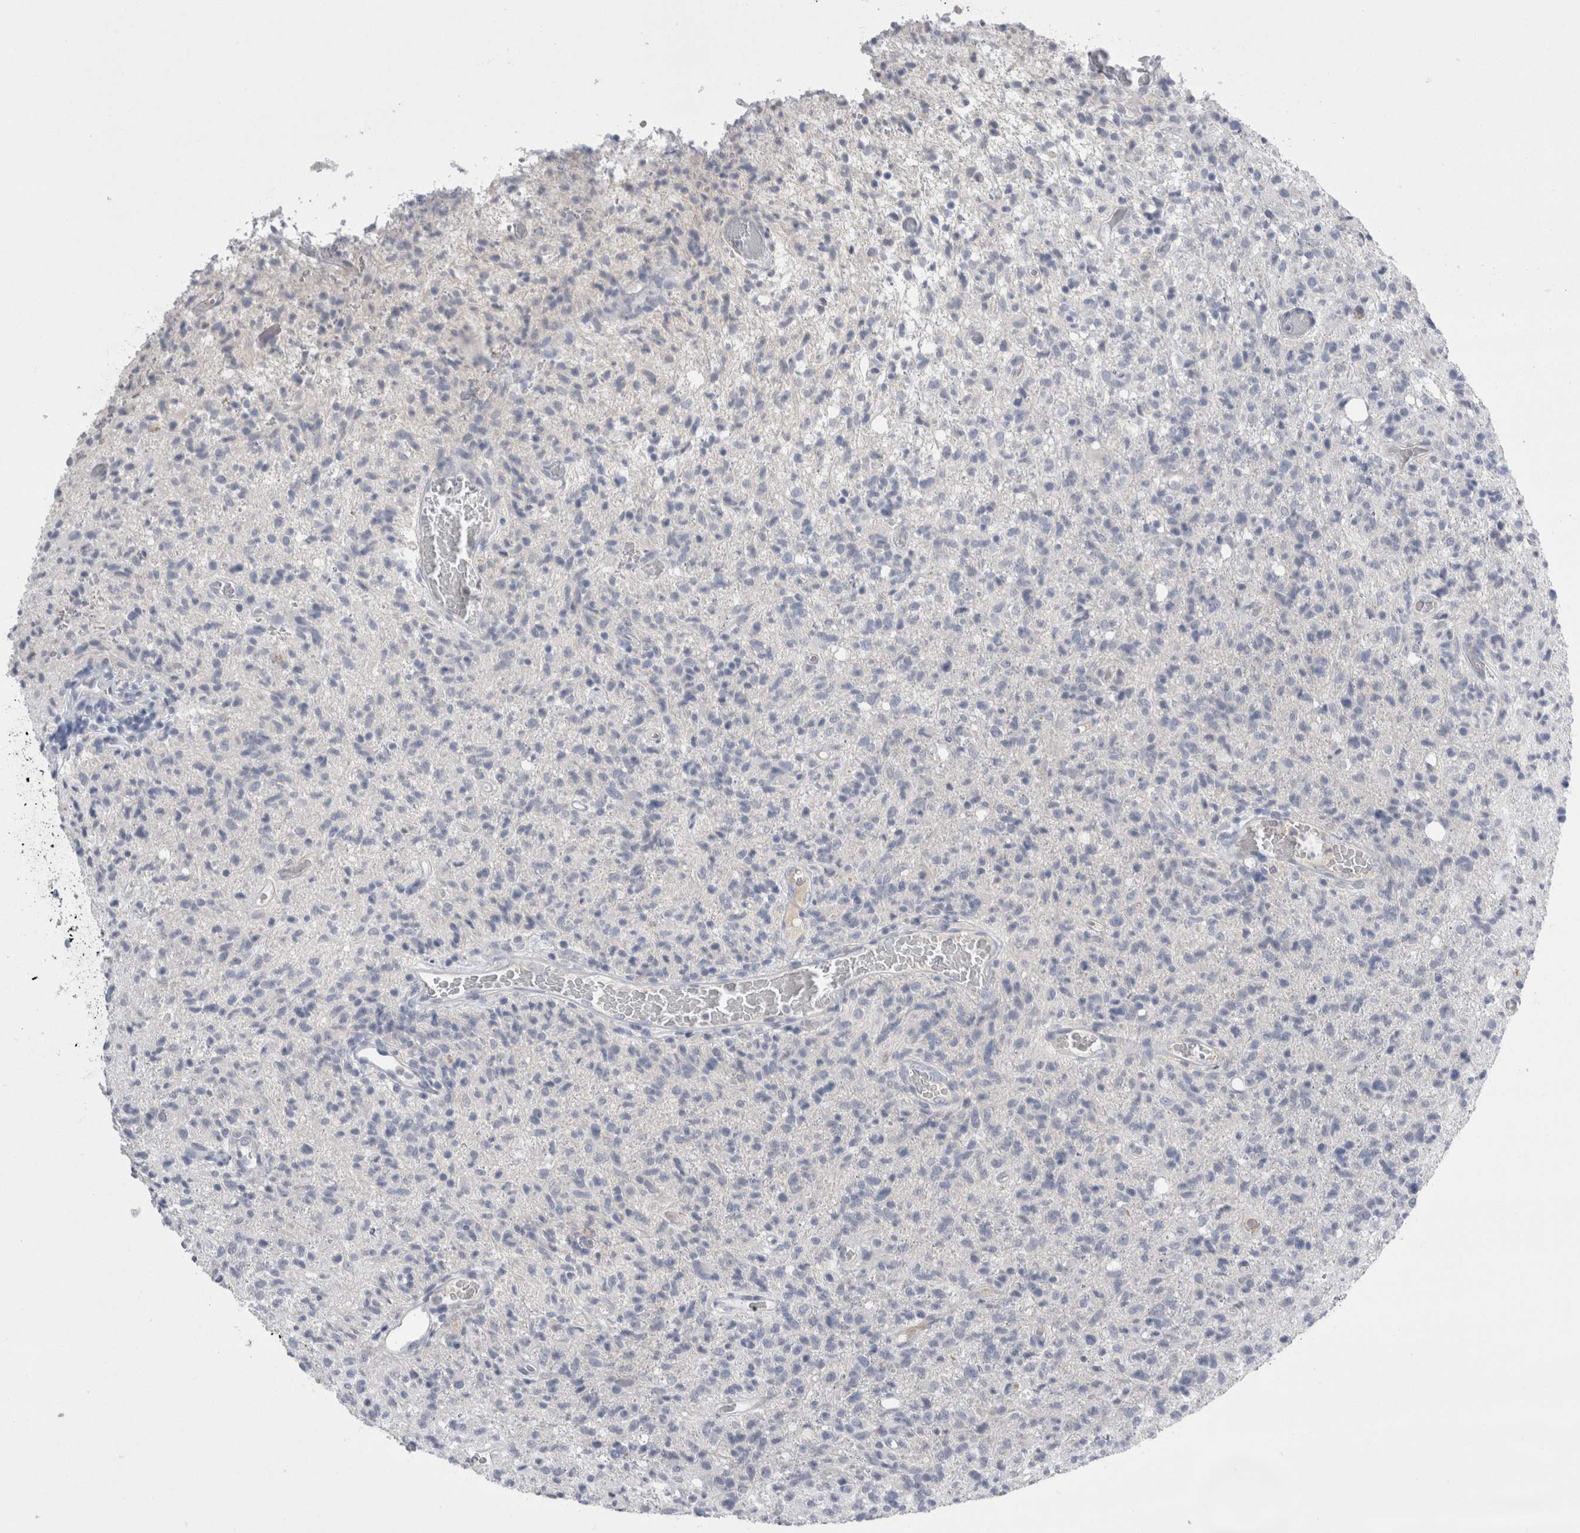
{"staining": {"intensity": "negative", "quantity": "none", "location": "none"}, "tissue": "glioma", "cell_type": "Tumor cells", "image_type": "cancer", "snomed": [{"axis": "morphology", "description": "Glioma, malignant, High grade"}, {"axis": "topography", "description": "Brain"}], "caption": "Histopathology image shows no protein staining in tumor cells of malignant glioma (high-grade) tissue.", "gene": "REG1A", "patient": {"sex": "female", "age": 57}}